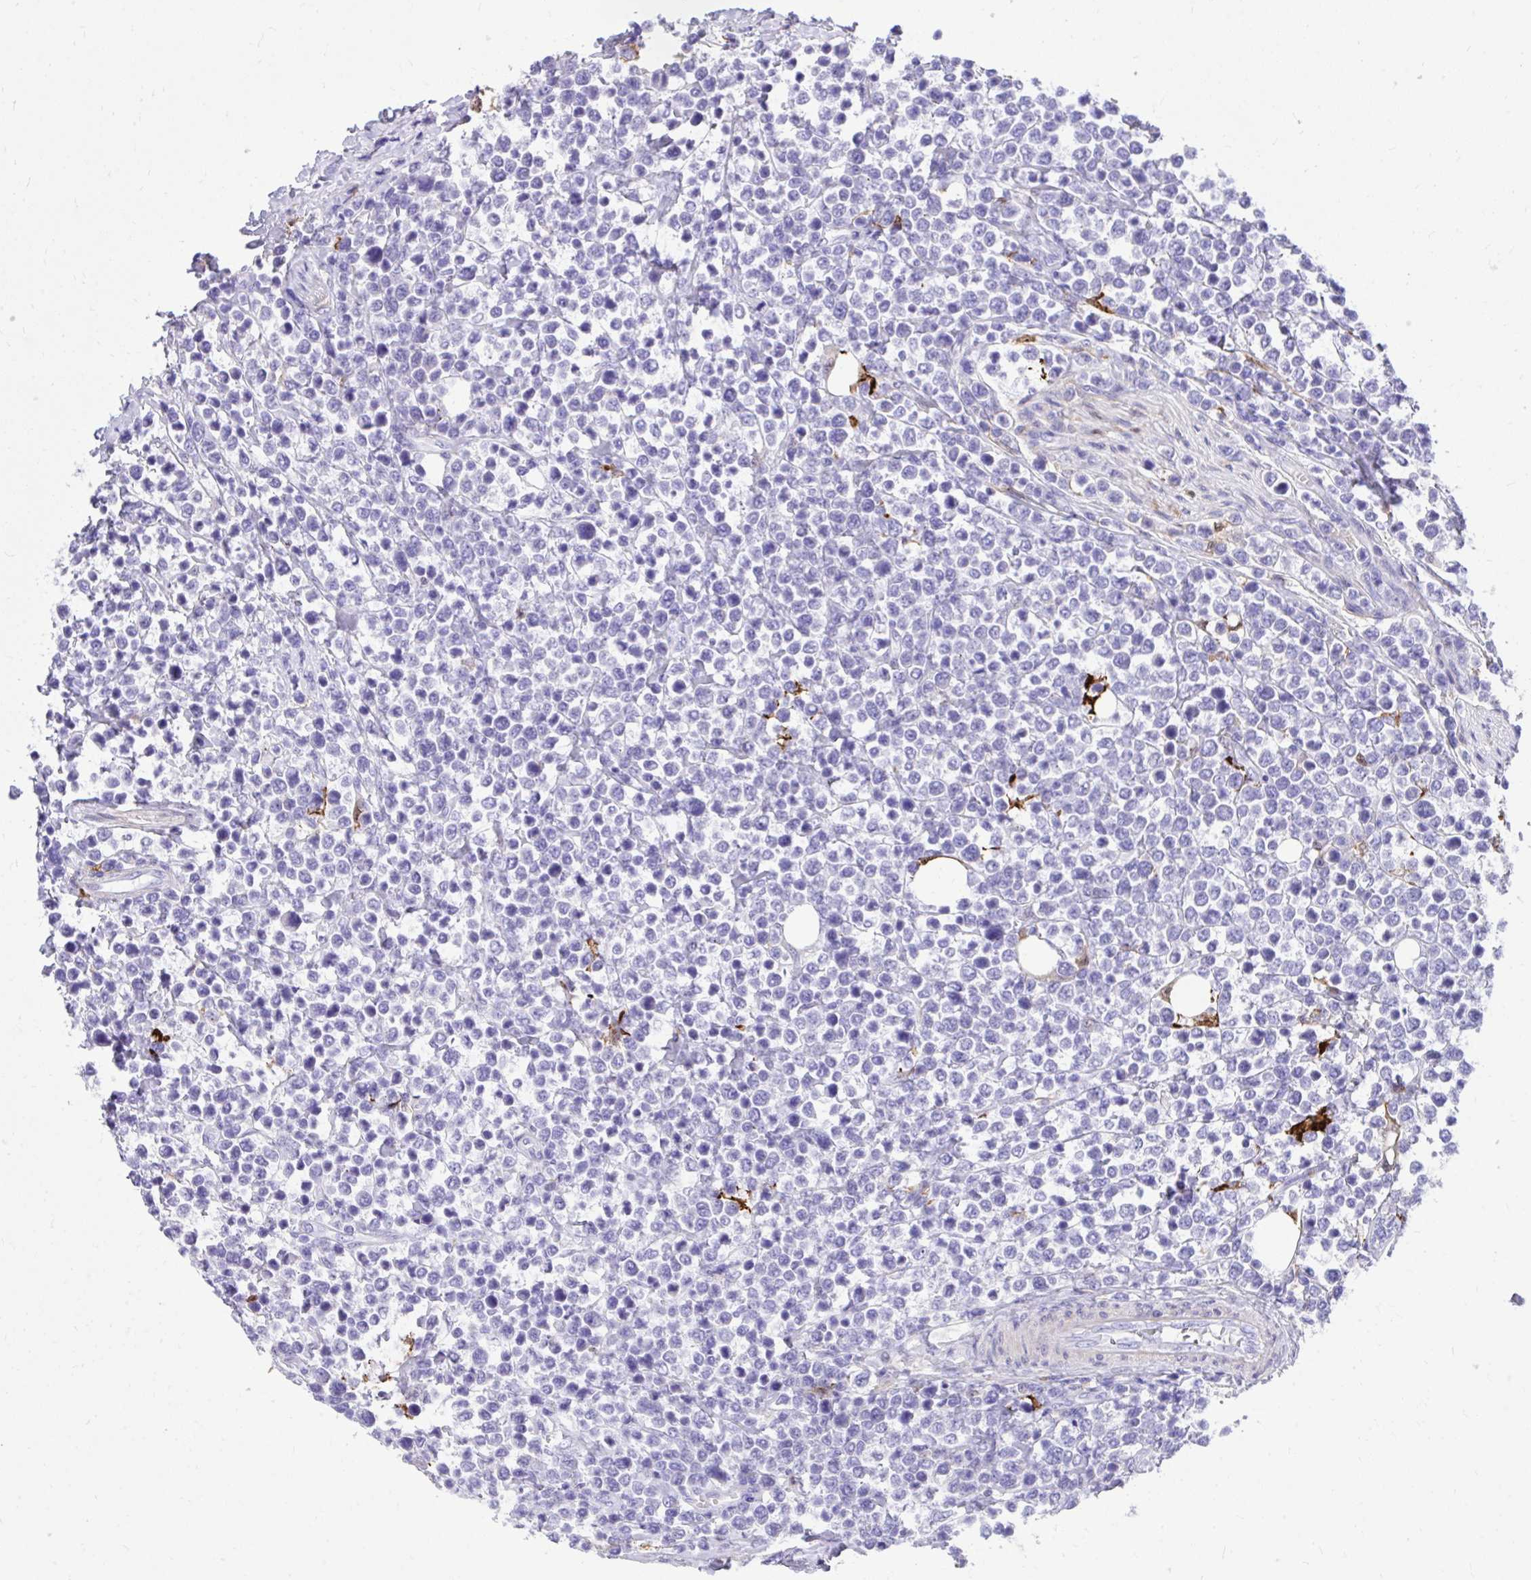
{"staining": {"intensity": "negative", "quantity": "none", "location": "none"}, "tissue": "lymphoma", "cell_type": "Tumor cells", "image_type": "cancer", "snomed": [{"axis": "morphology", "description": "Malignant lymphoma, non-Hodgkin's type, High grade"}, {"axis": "topography", "description": "Soft tissue"}], "caption": "Immunohistochemistry micrograph of malignant lymphoma, non-Hodgkin's type (high-grade) stained for a protein (brown), which exhibits no expression in tumor cells.", "gene": "TLR7", "patient": {"sex": "female", "age": 56}}